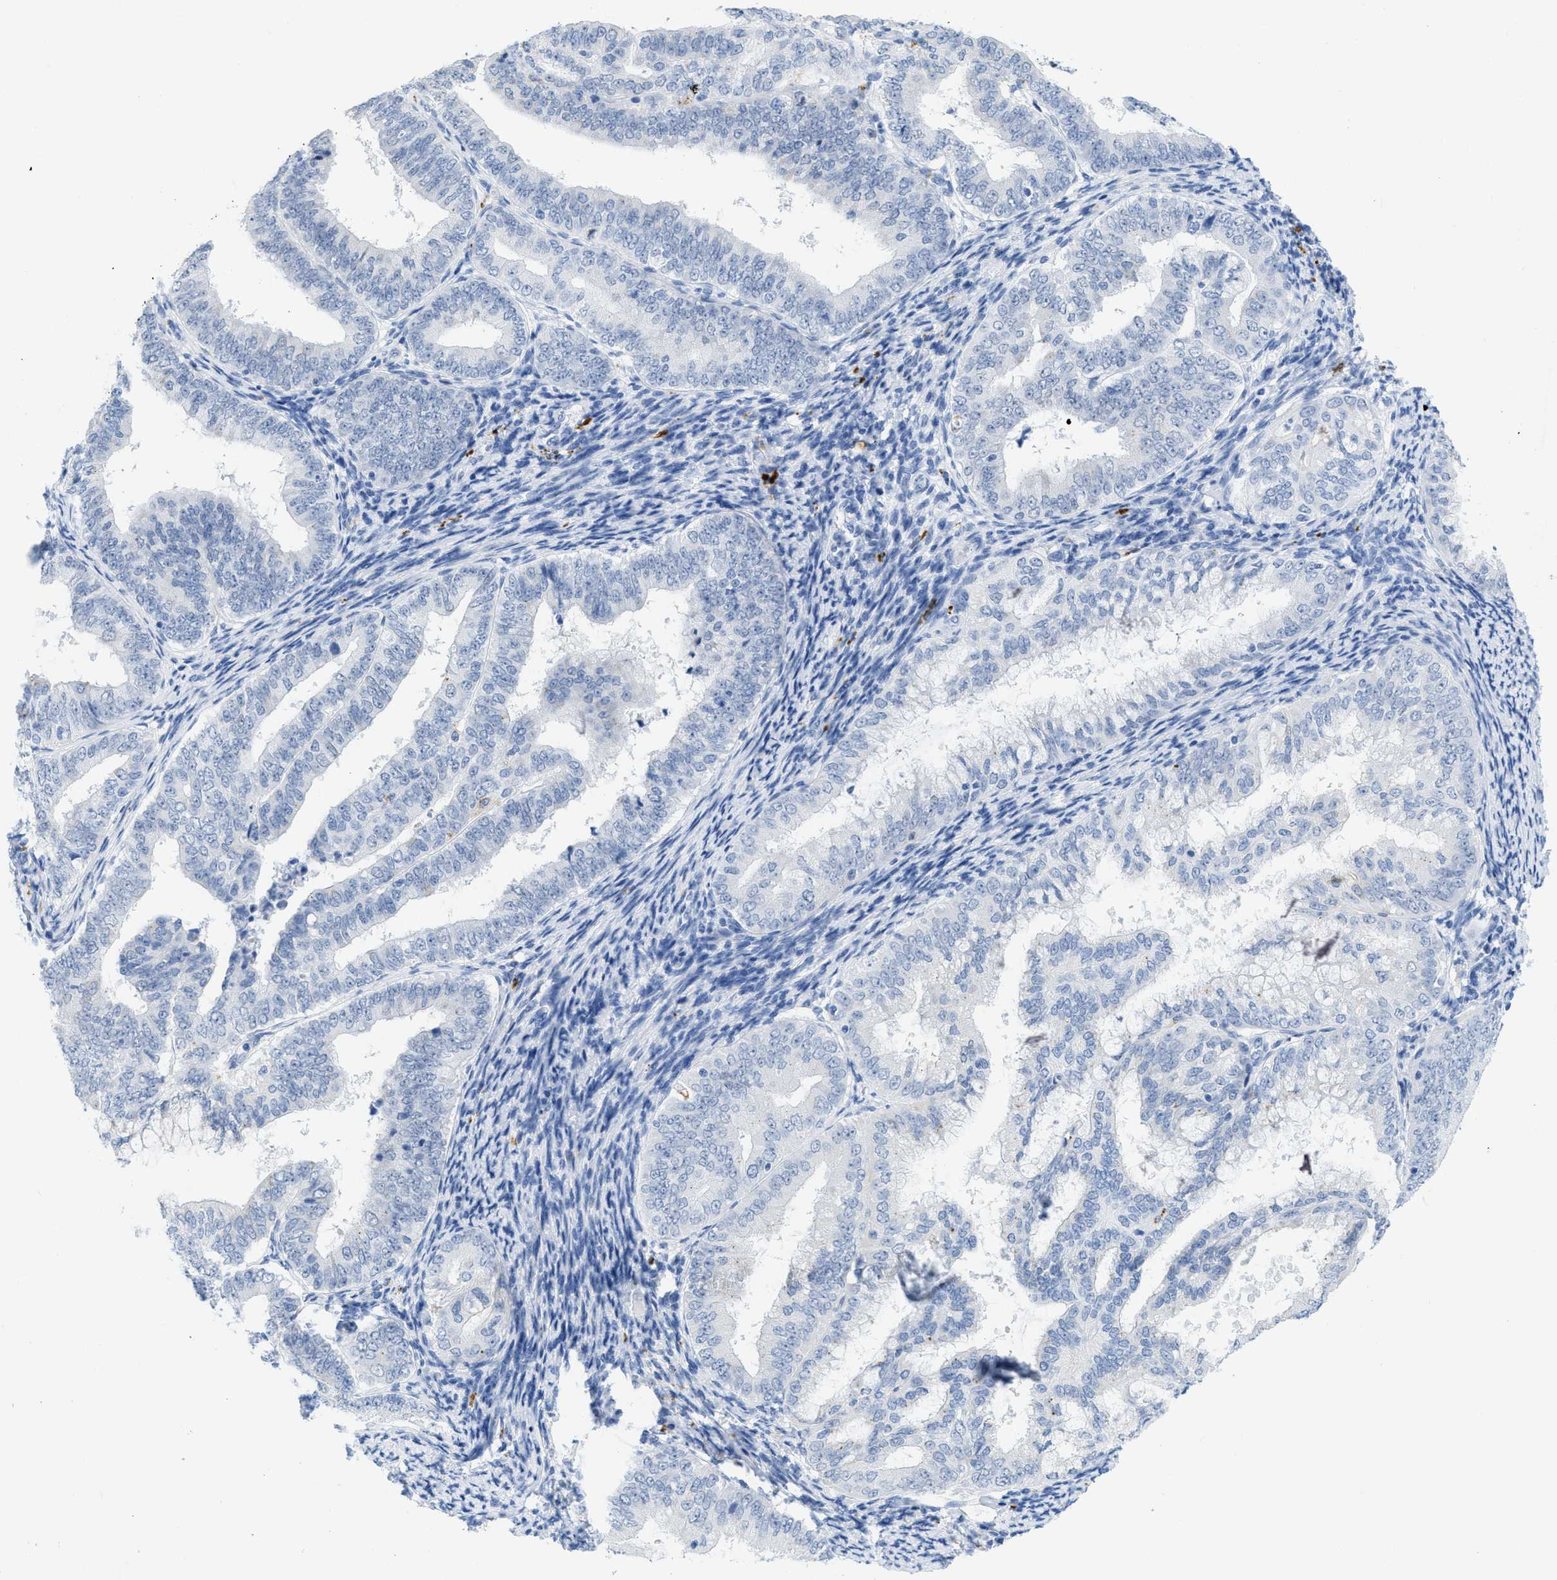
{"staining": {"intensity": "negative", "quantity": "none", "location": "none"}, "tissue": "endometrial cancer", "cell_type": "Tumor cells", "image_type": "cancer", "snomed": [{"axis": "morphology", "description": "Adenocarcinoma, NOS"}, {"axis": "topography", "description": "Endometrium"}], "caption": "IHC of endometrial adenocarcinoma reveals no positivity in tumor cells. (DAB IHC visualized using brightfield microscopy, high magnification).", "gene": "WDR4", "patient": {"sex": "female", "age": 63}}